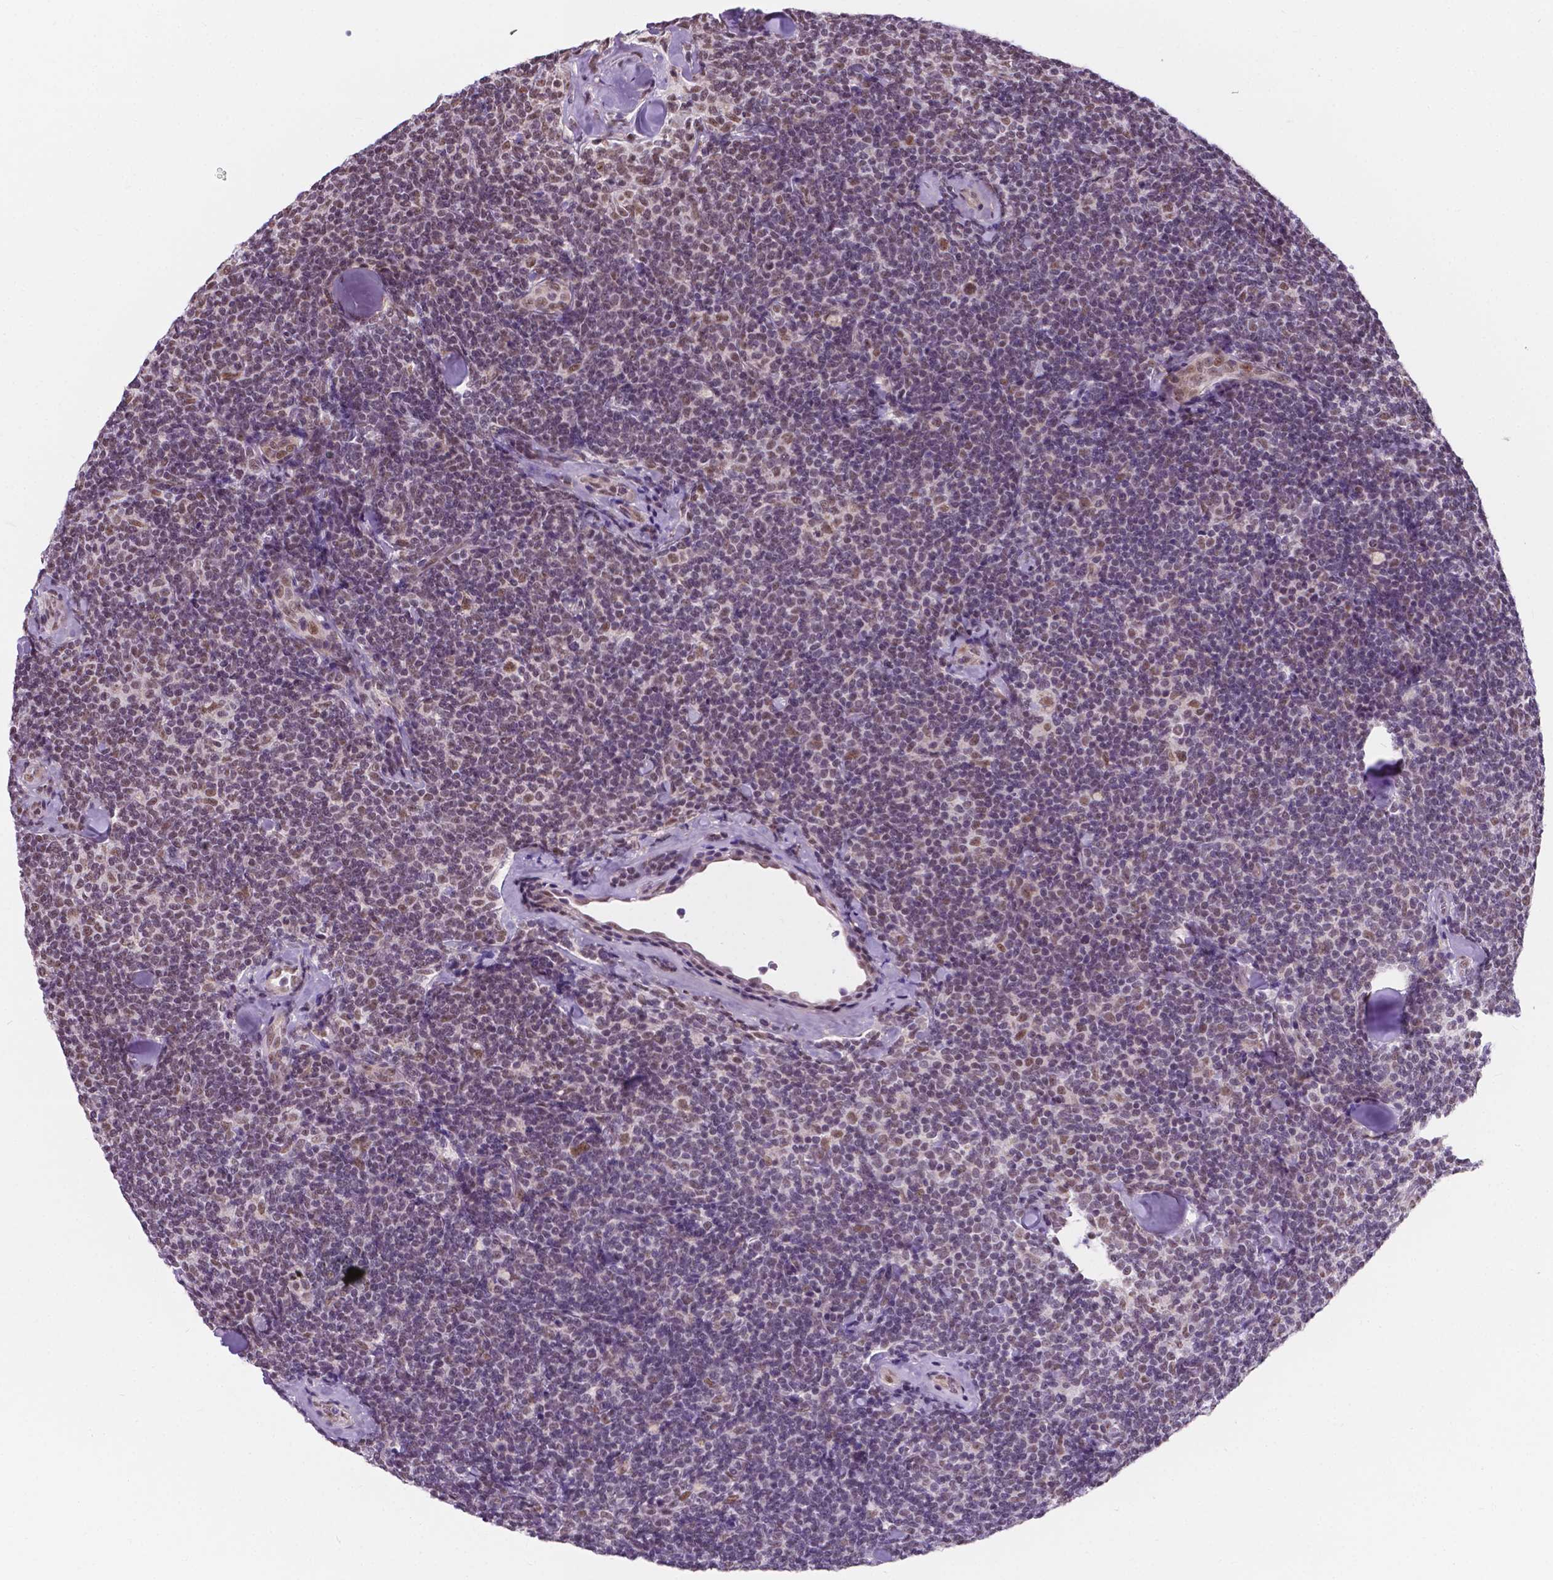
{"staining": {"intensity": "weak", "quantity": "25%-75%", "location": "nuclear"}, "tissue": "lymphoma", "cell_type": "Tumor cells", "image_type": "cancer", "snomed": [{"axis": "morphology", "description": "Malignant lymphoma, non-Hodgkin's type, Low grade"}, {"axis": "topography", "description": "Lymph node"}], "caption": "Weak nuclear protein positivity is appreciated in approximately 25%-75% of tumor cells in lymphoma. The staining was performed using DAB to visualize the protein expression in brown, while the nuclei were stained in blue with hematoxylin (Magnification: 20x).", "gene": "BCAS2", "patient": {"sex": "female", "age": 56}}